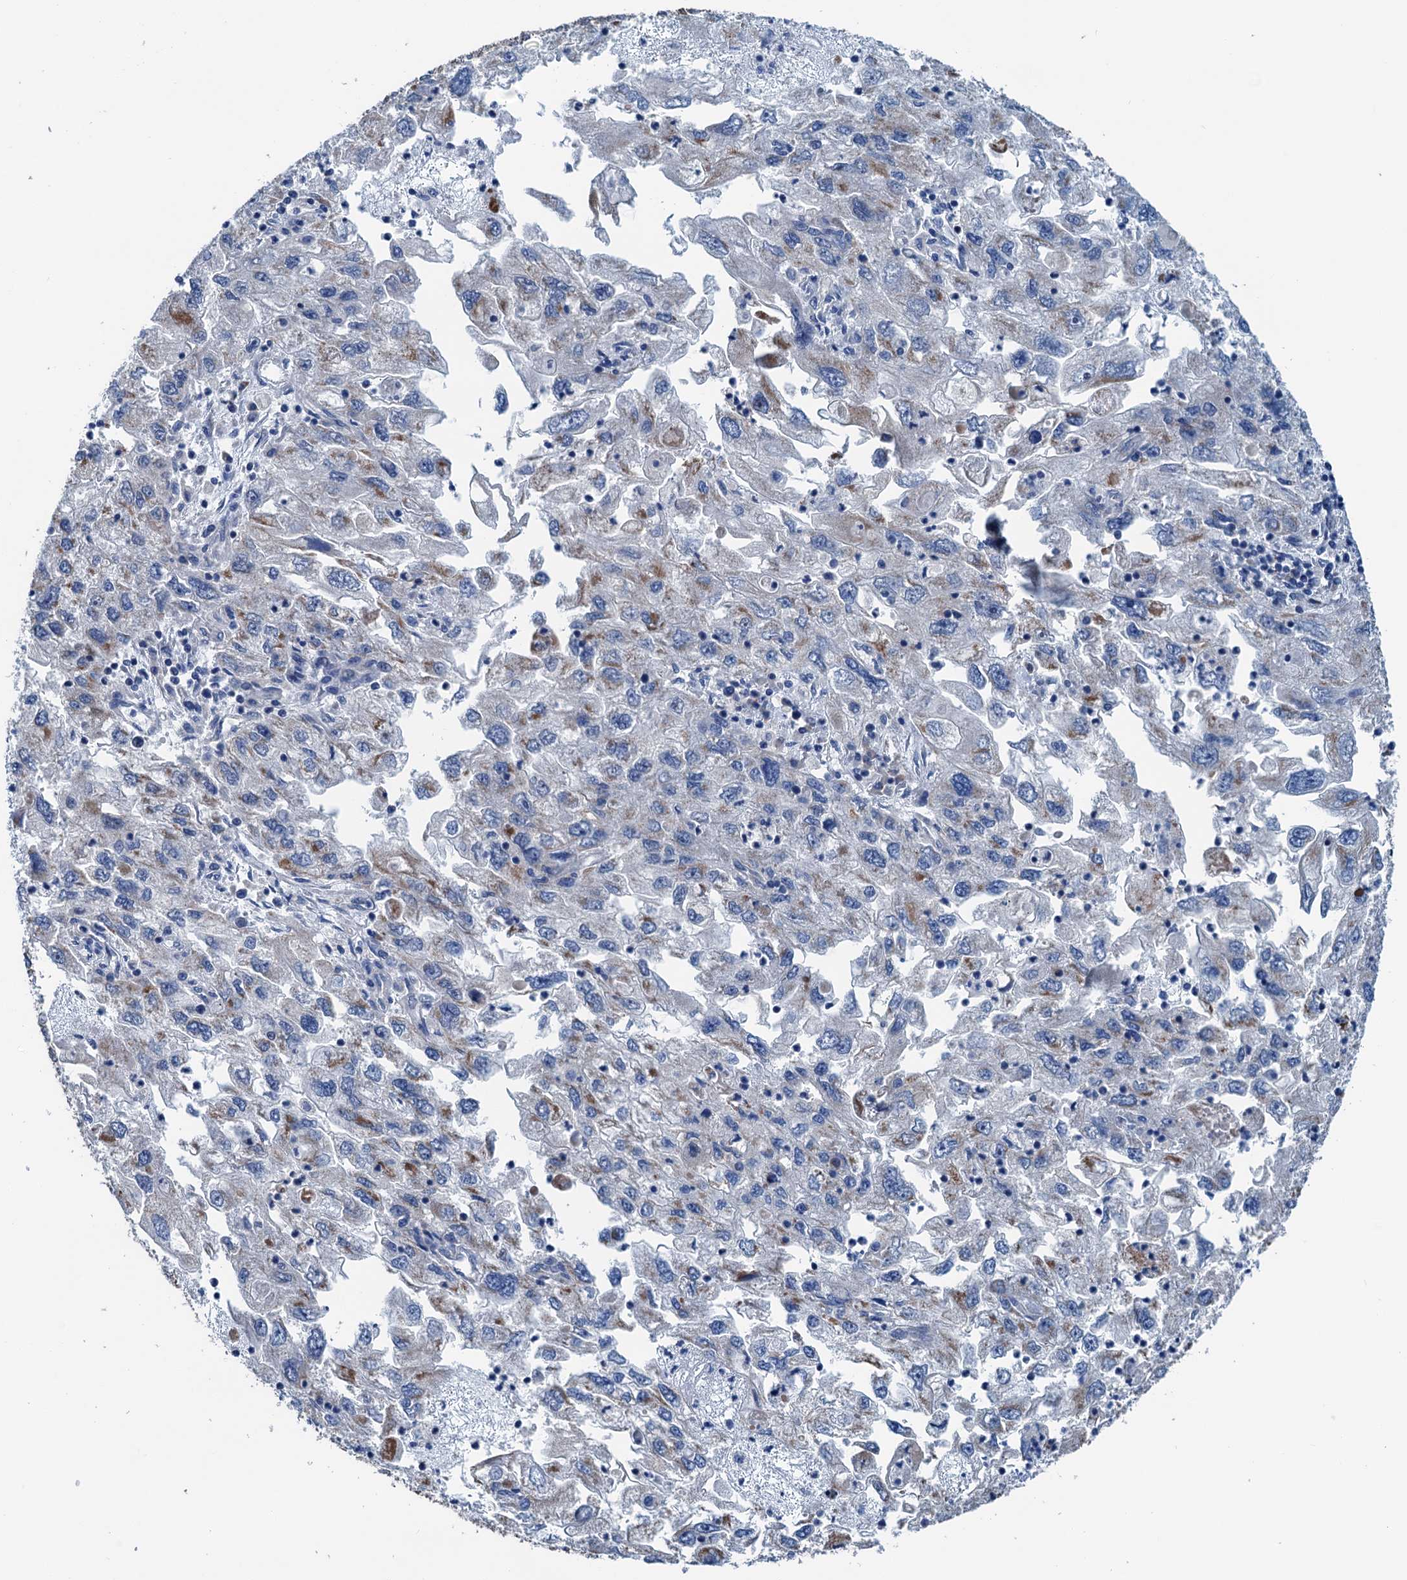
{"staining": {"intensity": "weak", "quantity": "<25%", "location": "cytoplasmic/membranous"}, "tissue": "endometrial cancer", "cell_type": "Tumor cells", "image_type": "cancer", "snomed": [{"axis": "morphology", "description": "Adenocarcinoma, NOS"}, {"axis": "topography", "description": "Endometrium"}], "caption": "Immunohistochemistry of human endometrial adenocarcinoma demonstrates no expression in tumor cells. (Immunohistochemistry, brightfield microscopy, high magnification).", "gene": "ELAC1", "patient": {"sex": "female", "age": 49}}